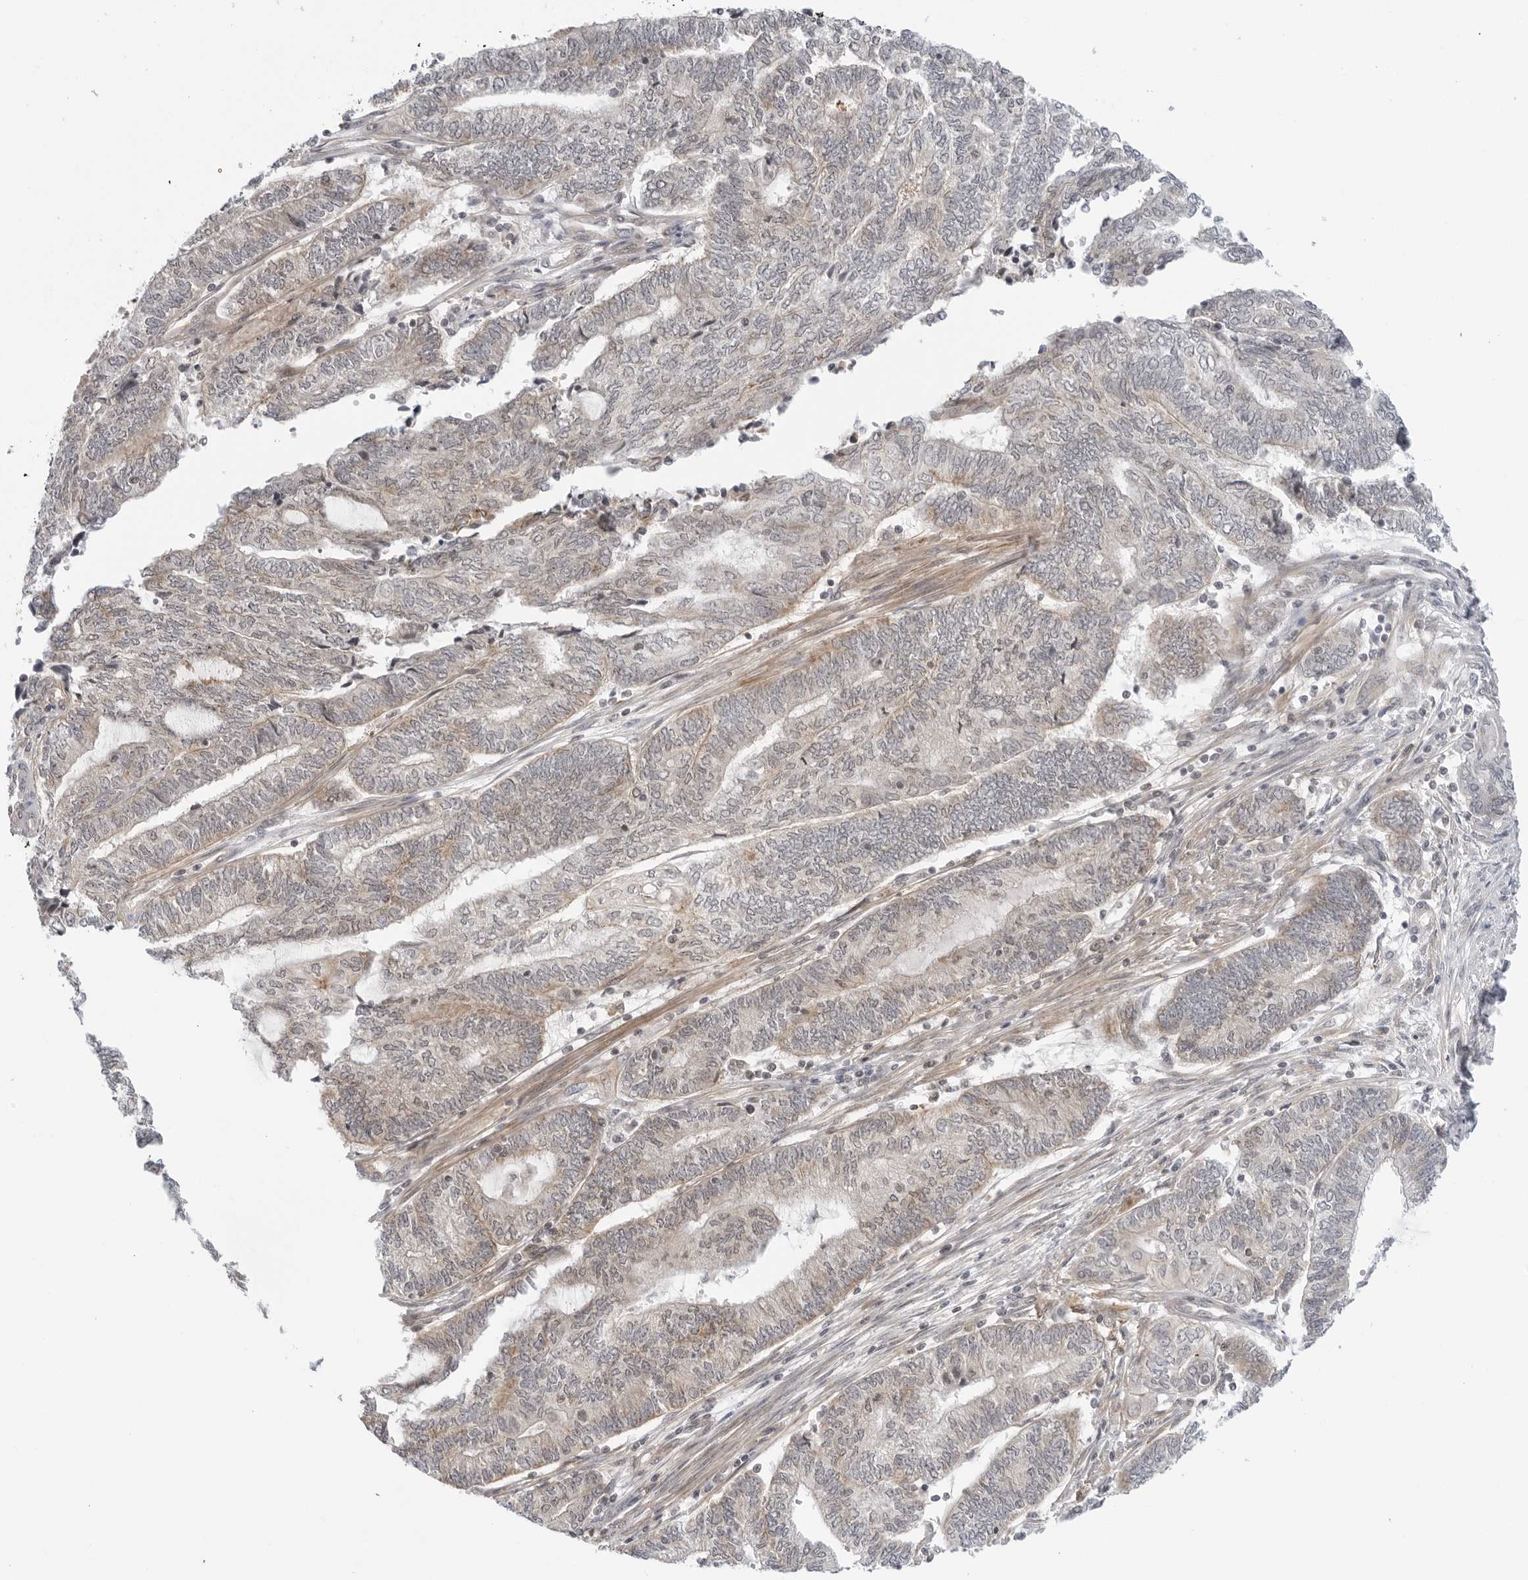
{"staining": {"intensity": "weak", "quantity": "<25%", "location": "cytoplasmic/membranous"}, "tissue": "endometrial cancer", "cell_type": "Tumor cells", "image_type": "cancer", "snomed": [{"axis": "morphology", "description": "Adenocarcinoma, NOS"}, {"axis": "topography", "description": "Uterus"}, {"axis": "topography", "description": "Endometrium"}], "caption": "There is no significant positivity in tumor cells of endometrial adenocarcinoma. (DAB (3,3'-diaminobenzidine) IHC, high magnification).", "gene": "SUGCT", "patient": {"sex": "female", "age": 70}}